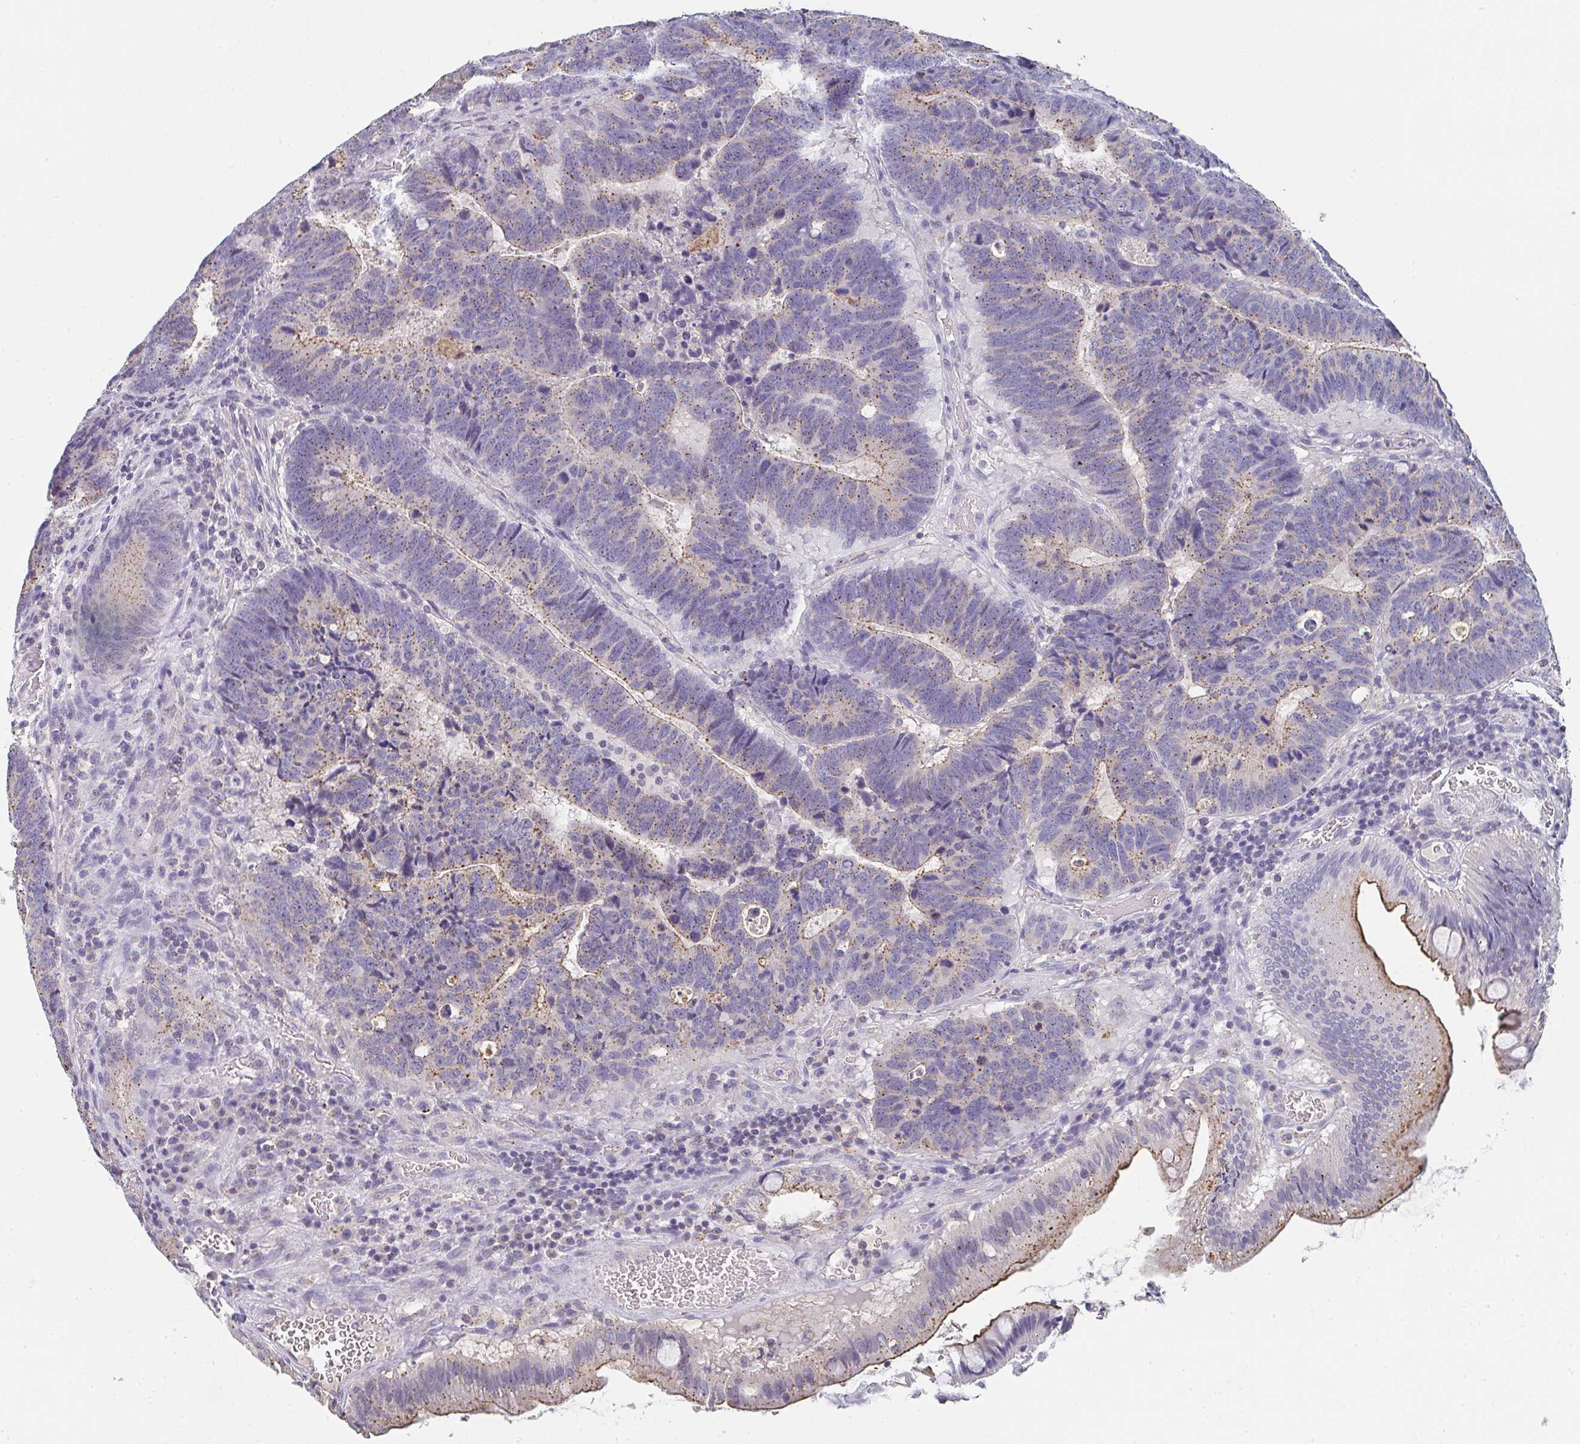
{"staining": {"intensity": "weak", "quantity": "25%-75%", "location": "cytoplasmic/membranous"}, "tissue": "colorectal cancer", "cell_type": "Tumor cells", "image_type": "cancer", "snomed": [{"axis": "morphology", "description": "Adenocarcinoma, NOS"}, {"axis": "topography", "description": "Colon"}], "caption": "Weak cytoplasmic/membranous positivity for a protein is present in about 25%-75% of tumor cells of colorectal cancer (adenocarcinoma) using IHC.", "gene": "CHMP5", "patient": {"sex": "male", "age": 62}}